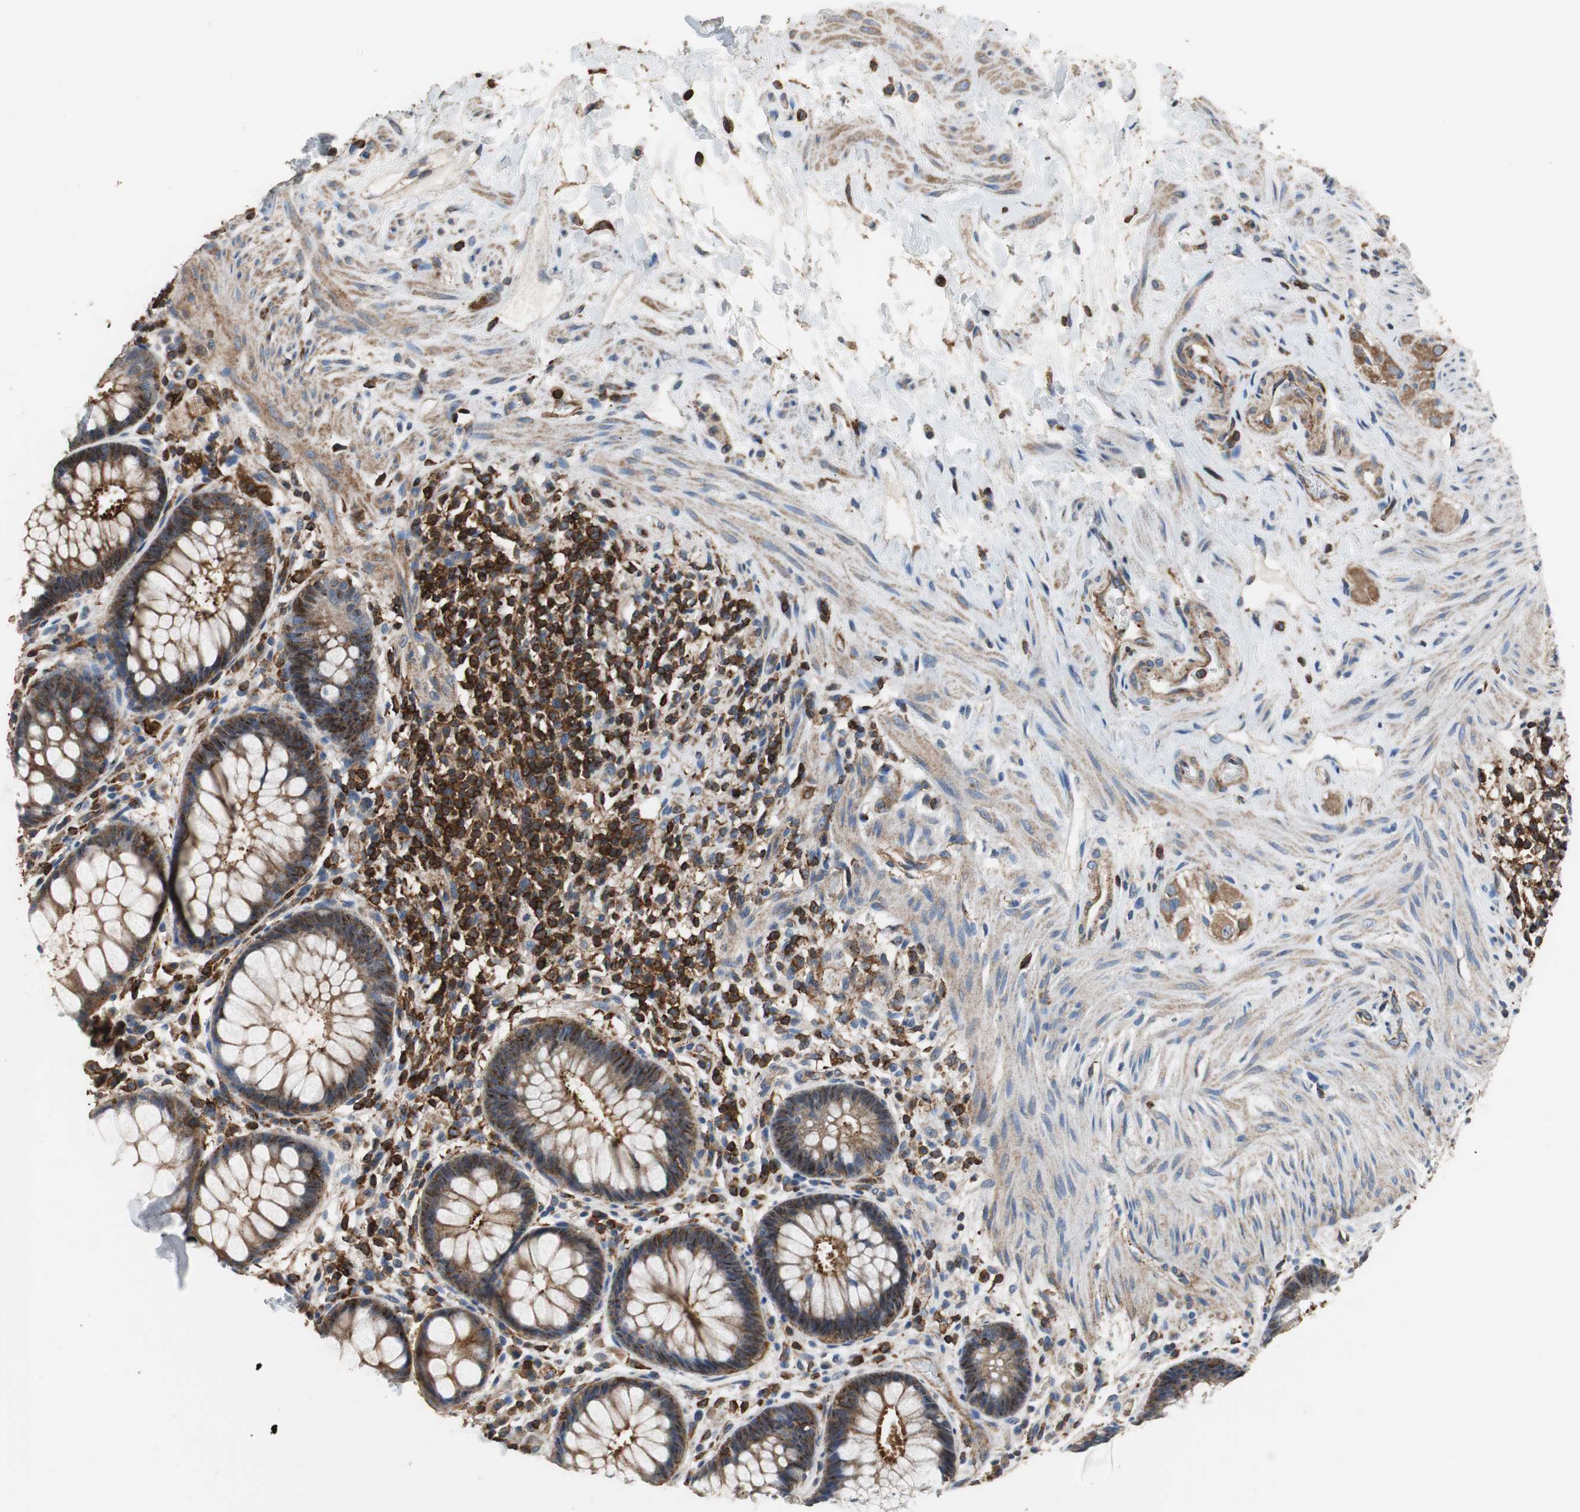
{"staining": {"intensity": "moderate", "quantity": ">75%", "location": "cytoplasmic/membranous"}, "tissue": "rectum", "cell_type": "Glandular cells", "image_type": "normal", "snomed": [{"axis": "morphology", "description": "Normal tissue, NOS"}, {"axis": "topography", "description": "Rectum"}], "caption": "Protein analysis of benign rectum displays moderate cytoplasmic/membranous staining in about >75% of glandular cells.", "gene": "PRKRA", "patient": {"sex": "female", "age": 46}}